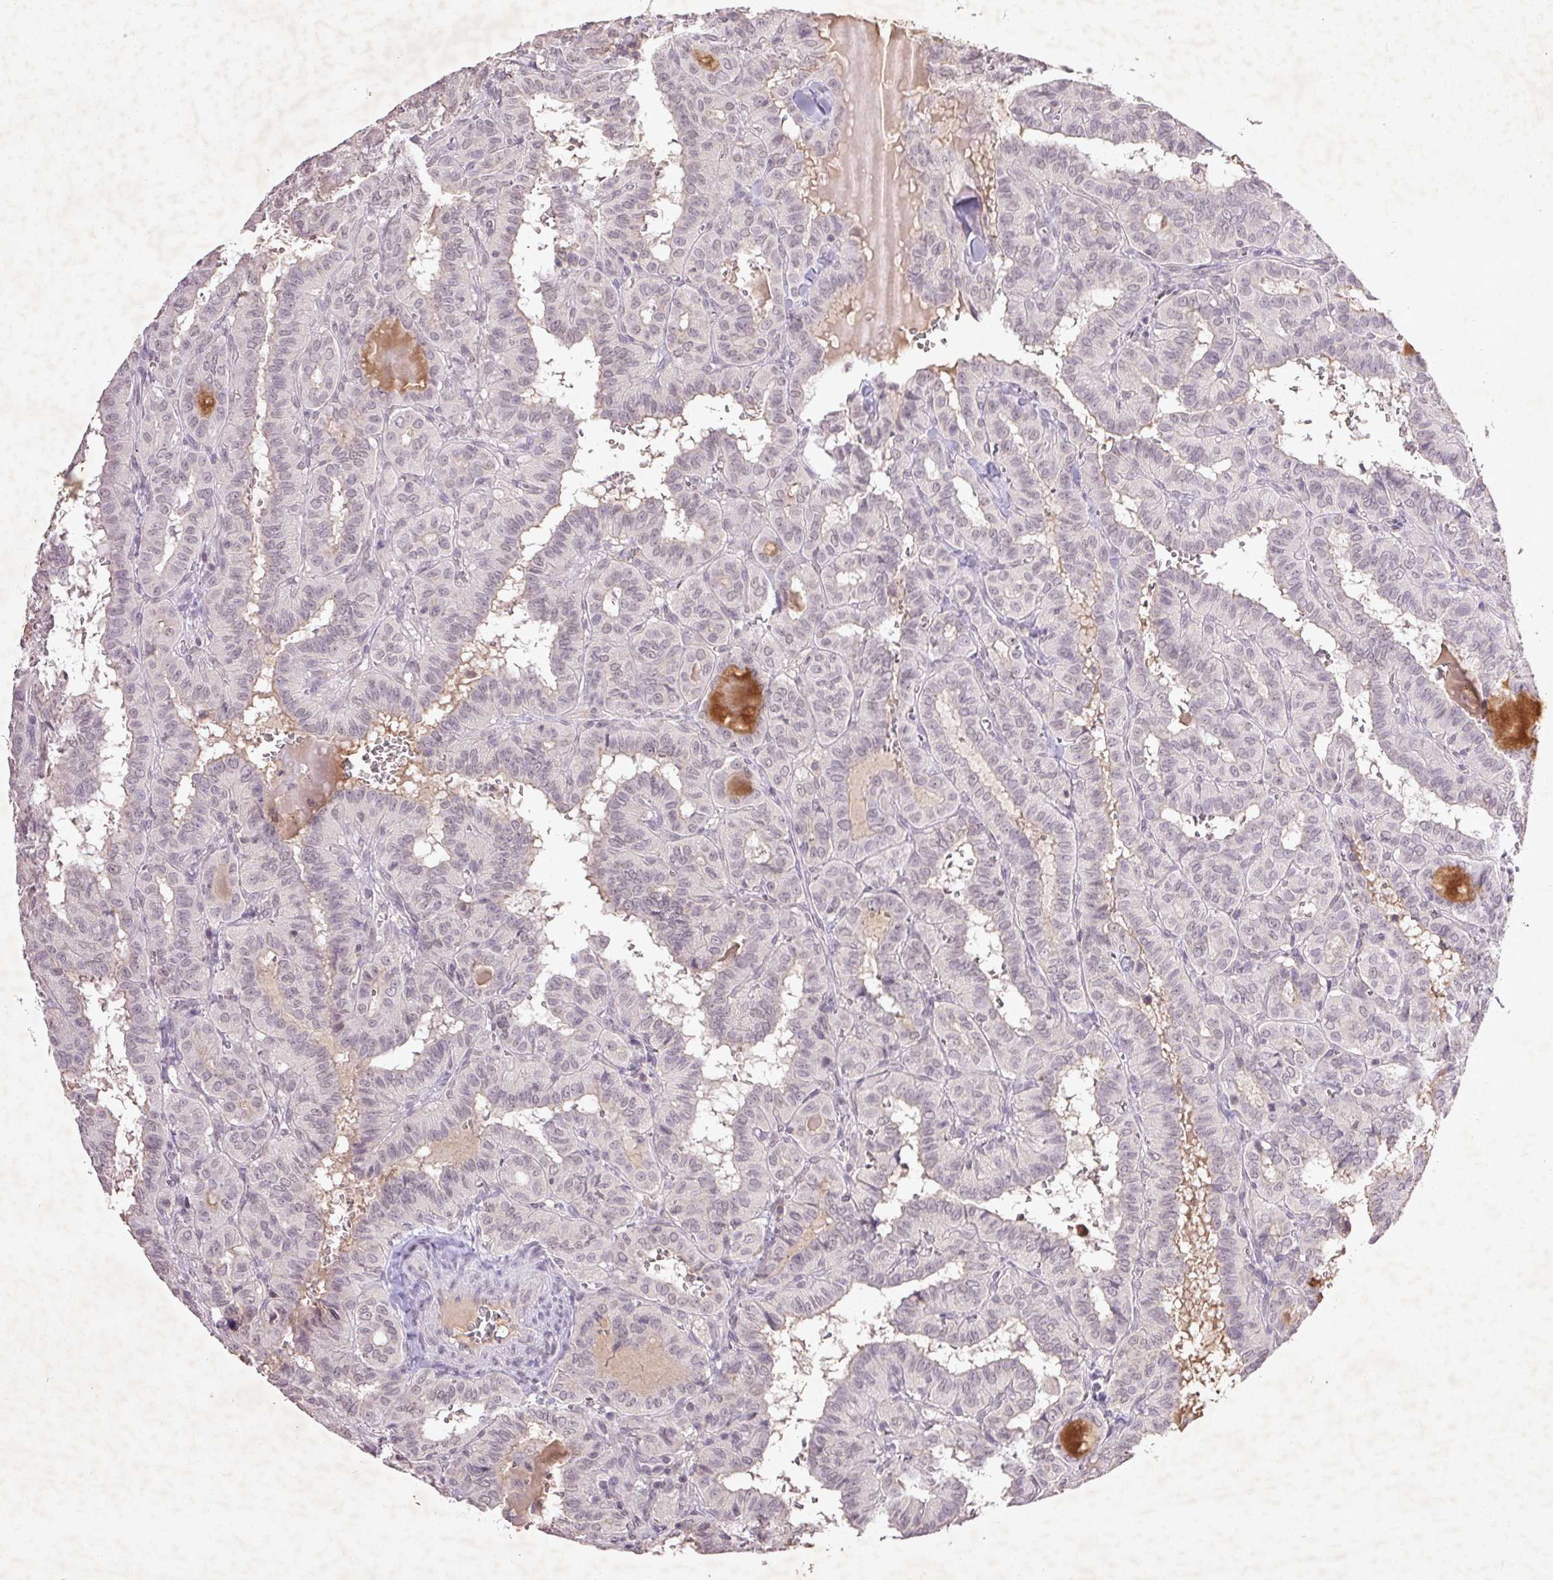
{"staining": {"intensity": "negative", "quantity": "none", "location": "none"}, "tissue": "thyroid cancer", "cell_type": "Tumor cells", "image_type": "cancer", "snomed": [{"axis": "morphology", "description": "Papillary adenocarcinoma, NOS"}, {"axis": "topography", "description": "Thyroid gland"}], "caption": "Immunohistochemistry of human thyroid papillary adenocarcinoma reveals no staining in tumor cells.", "gene": "FAM168B", "patient": {"sex": "female", "age": 21}}